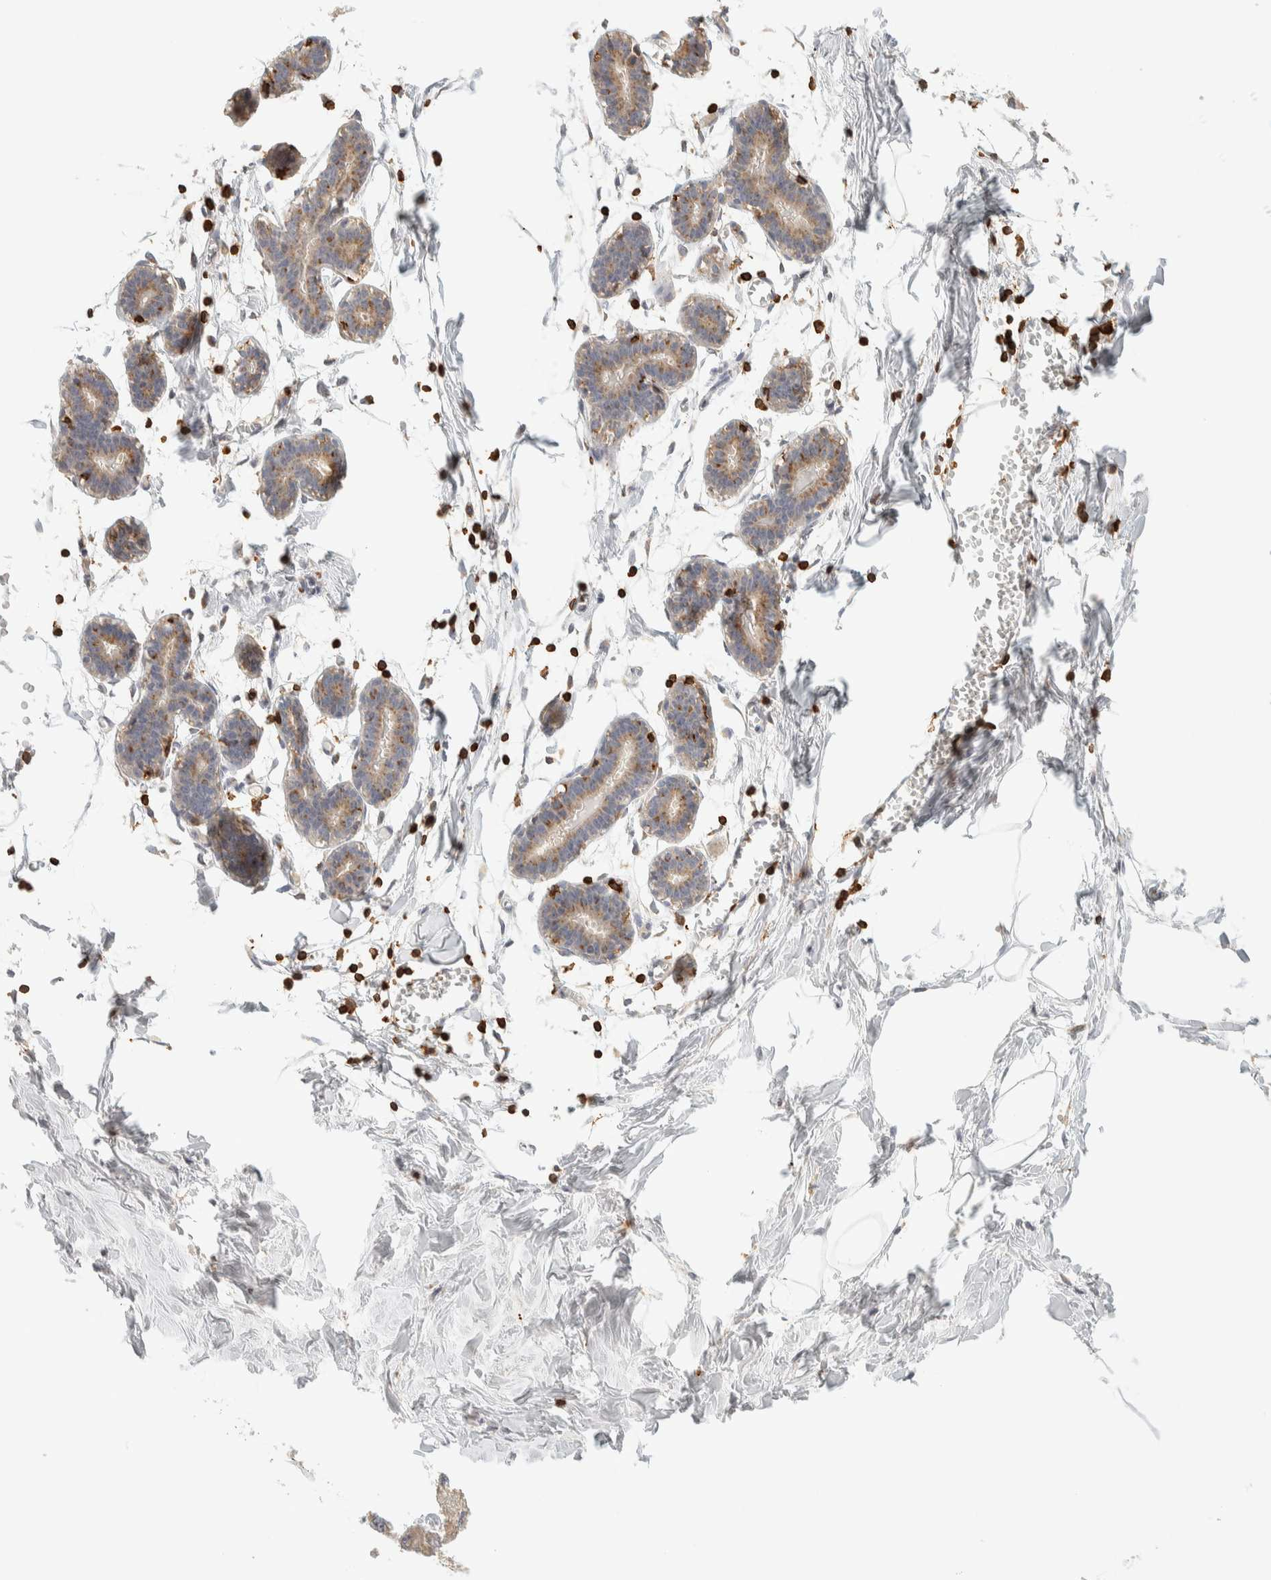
{"staining": {"intensity": "negative", "quantity": "none", "location": "none"}, "tissue": "breast", "cell_type": "Adipocytes", "image_type": "normal", "snomed": [{"axis": "morphology", "description": "Normal tissue, NOS"}, {"axis": "topography", "description": "Breast"}], "caption": "High magnification brightfield microscopy of unremarkable breast stained with DAB (3,3'-diaminobenzidine) (brown) and counterstained with hematoxylin (blue): adipocytes show no significant staining.", "gene": "RUNDC1", "patient": {"sex": "female", "age": 27}}